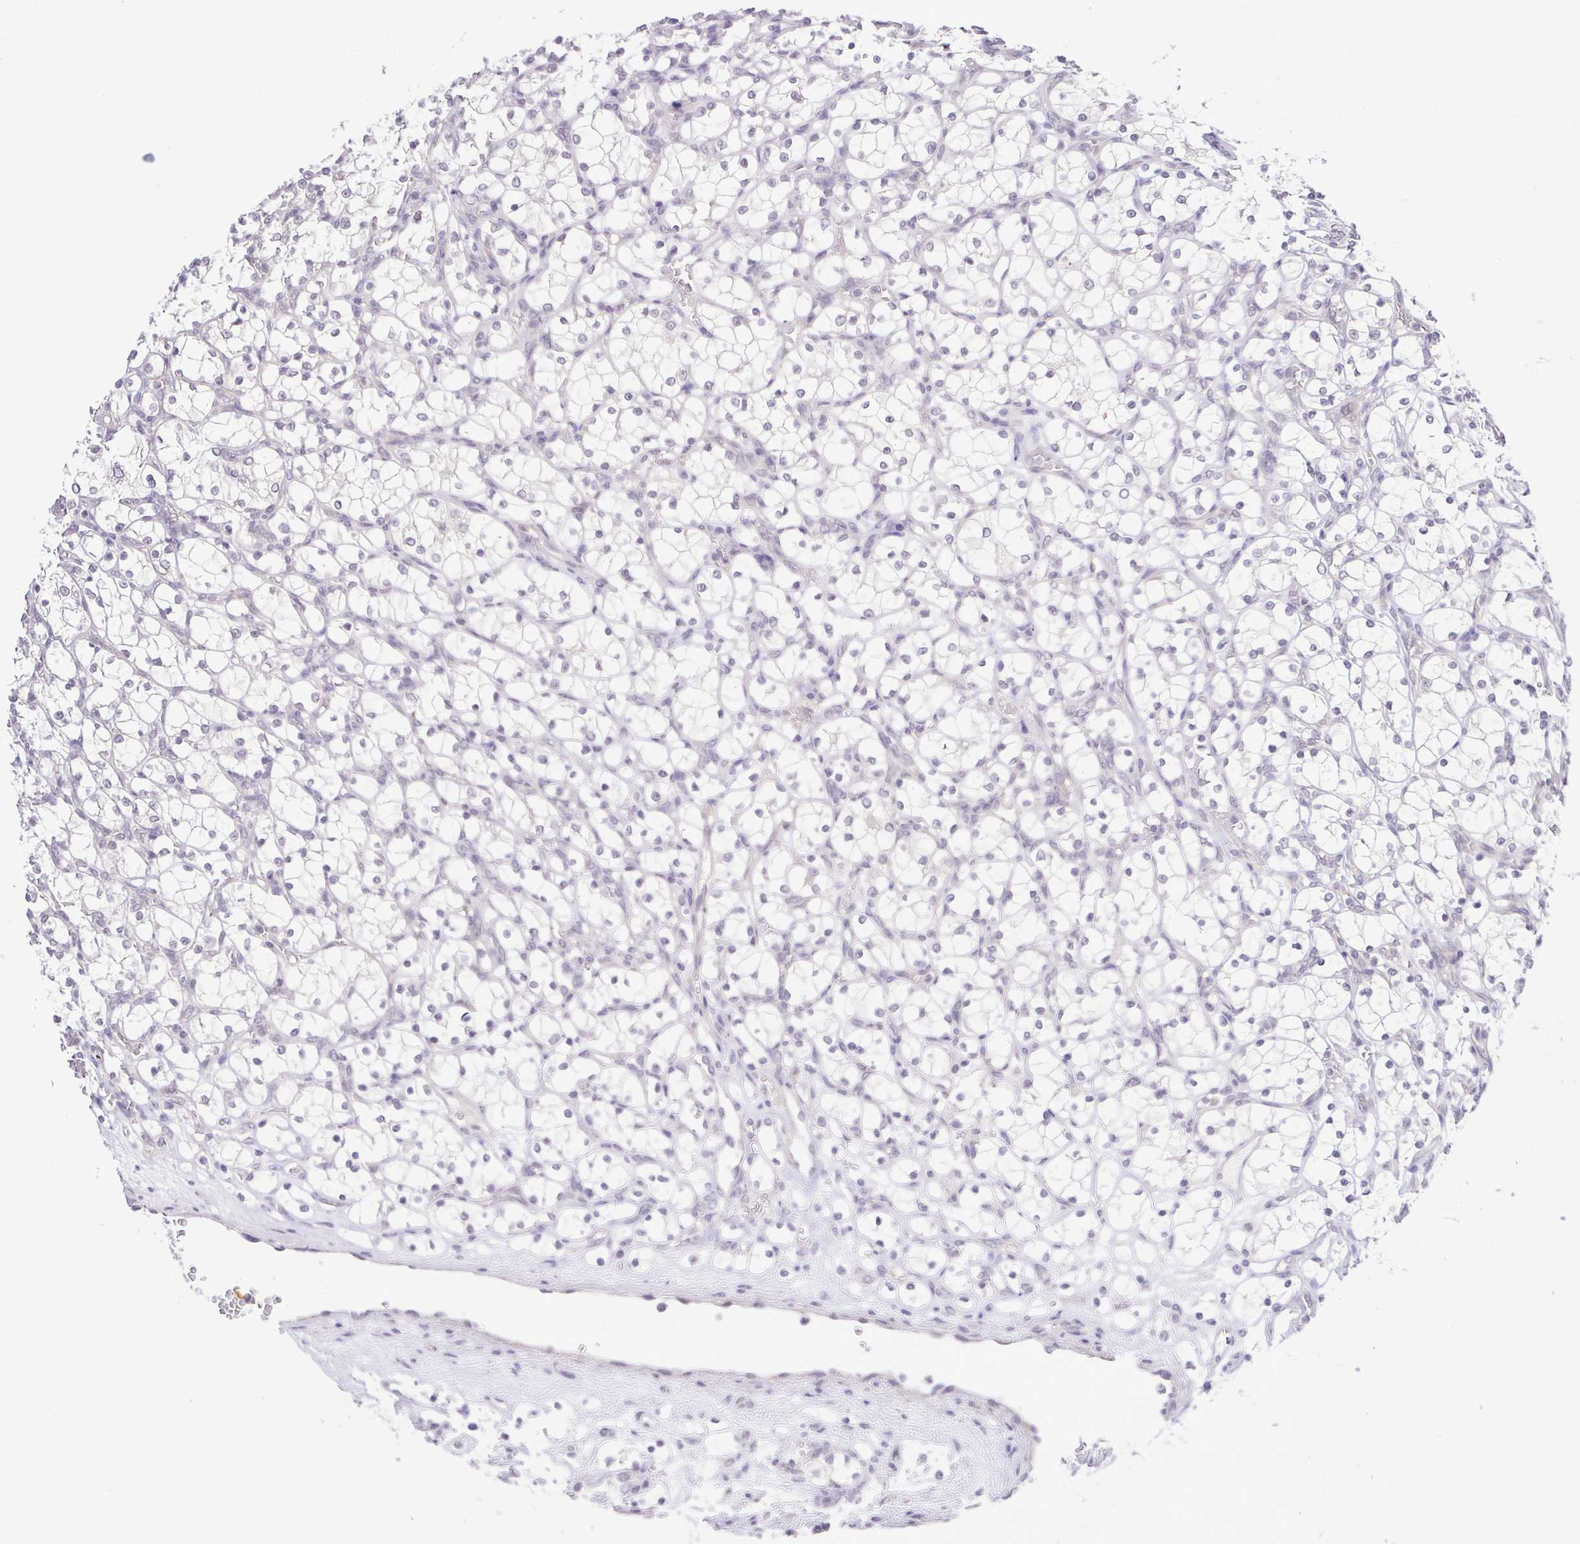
{"staining": {"intensity": "negative", "quantity": "none", "location": "none"}, "tissue": "renal cancer", "cell_type": "Tumor cells", "image_type": "cancer", "snomed": [{"axis": "morphology", "description": "Adenocarcinoma, NOS"}, {"axis": "topography", "description": "Kidney"}], "caption": "Tumor cells are negative for brown protein staining in renal cancer (adenocarcinoma). (DAB immunohistochemistry visualized using brightfield microscopy, high magnification).", "gene": "IL1RN", "patient": {"sex": "female", "age": 69}}